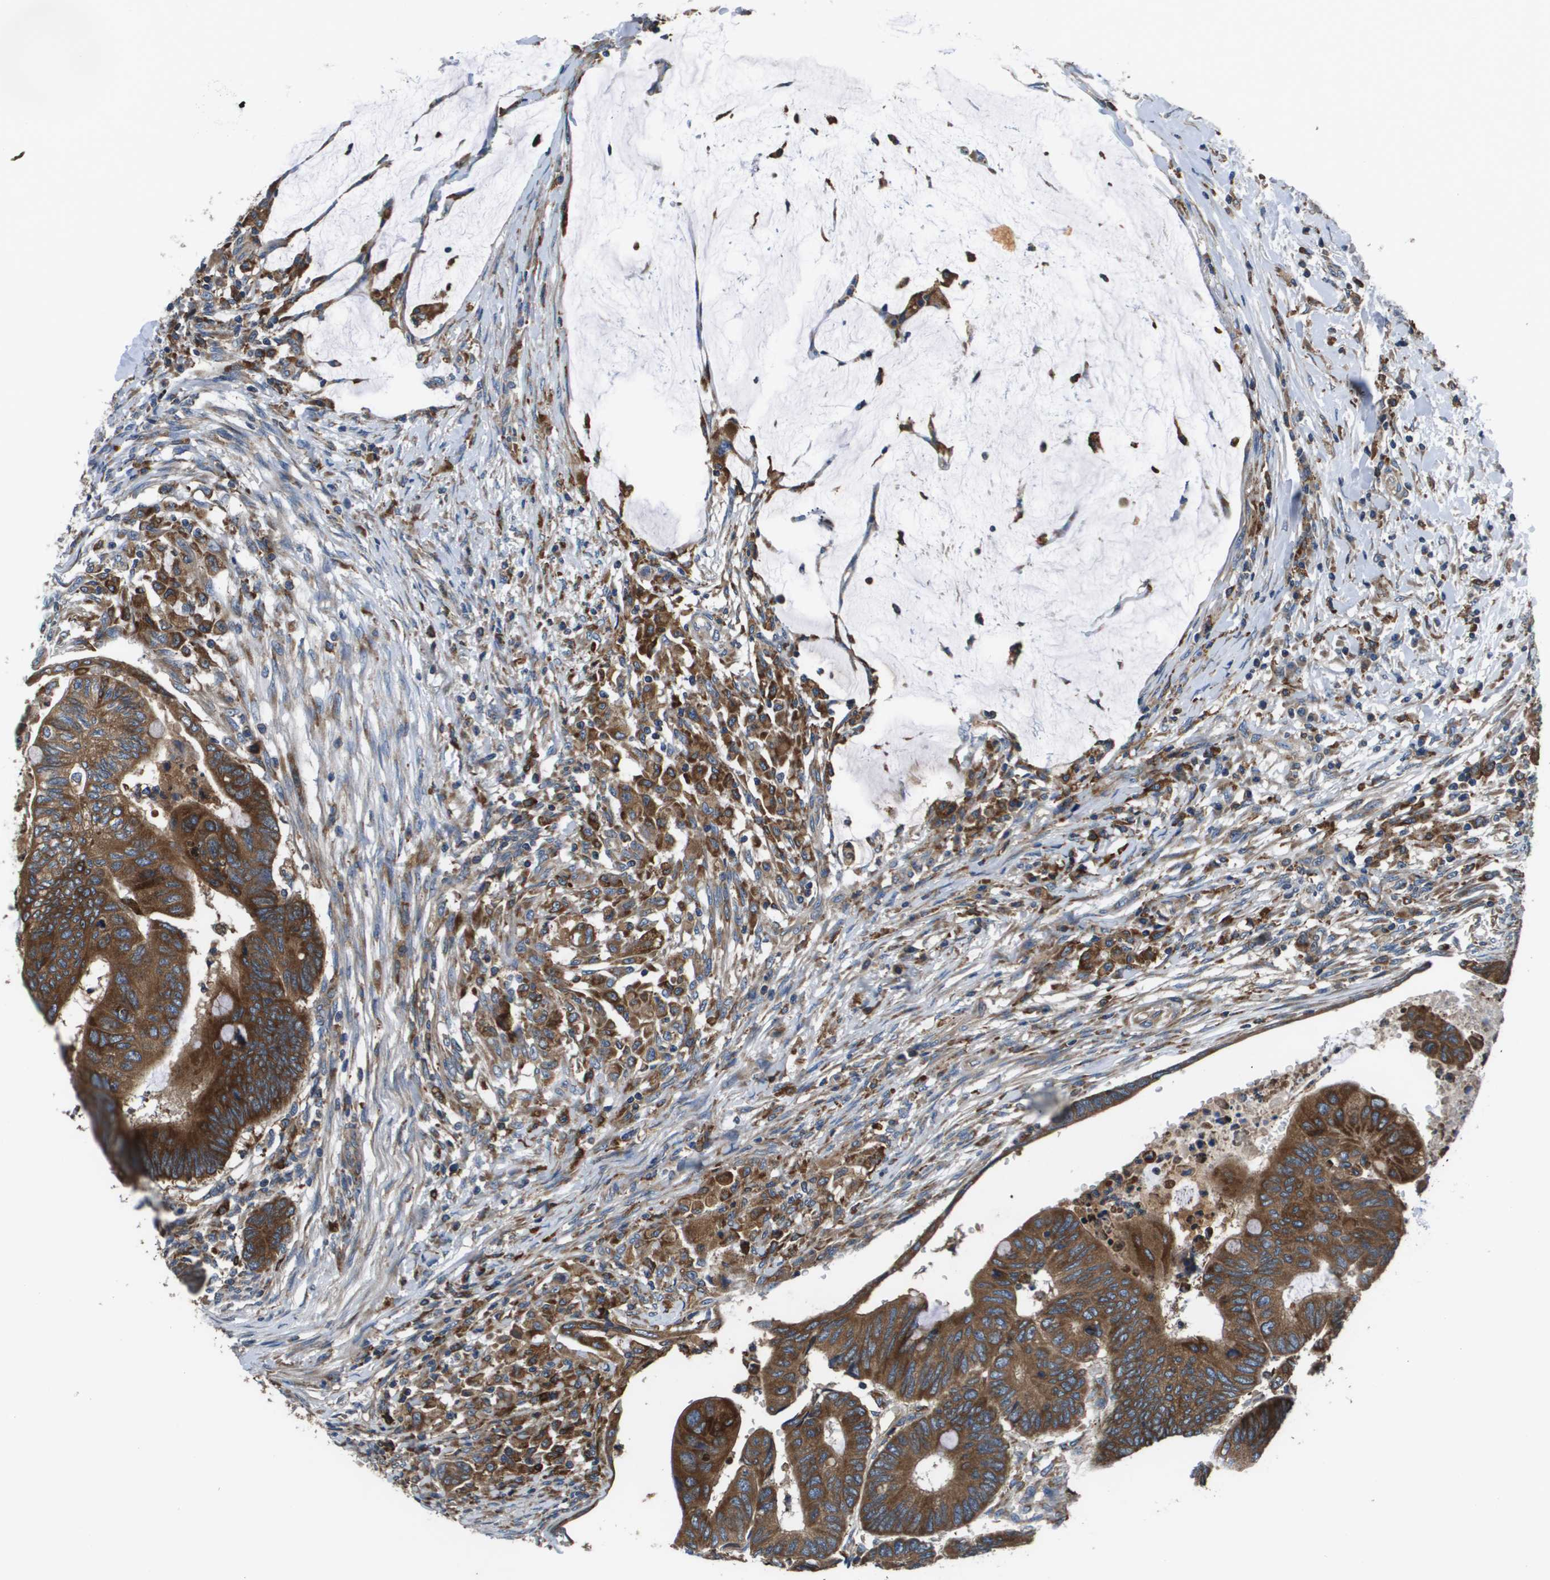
{"staining": {"intensity": "strong", "quantity": ">75%", "location": "cytoplasmic/membranous"}, "tissue": "colorectal cancer", "cell_type": "Tumor cells", "image_type": "cancer", "snomed": [{"axis": "morphology", "description": "Normal tissue, NOS"}, {"axis": "morphology", "description": "Adenocarcinoma, NOS"}, {"axis": "topography", "description": "Rectum"}, {"axis": "topography", "description": "Peripheral nerve tissue"}], "caption": "Immunohistochemistry photomicrograph of colorectal adenocarcinoma stained for a protein (brown), which shows high levels of strong cytoplasmic/membranous staining in about >75% of tumor cells.", "gene": "CNPY3", "patient": {"sex": "male", "age": 92}}